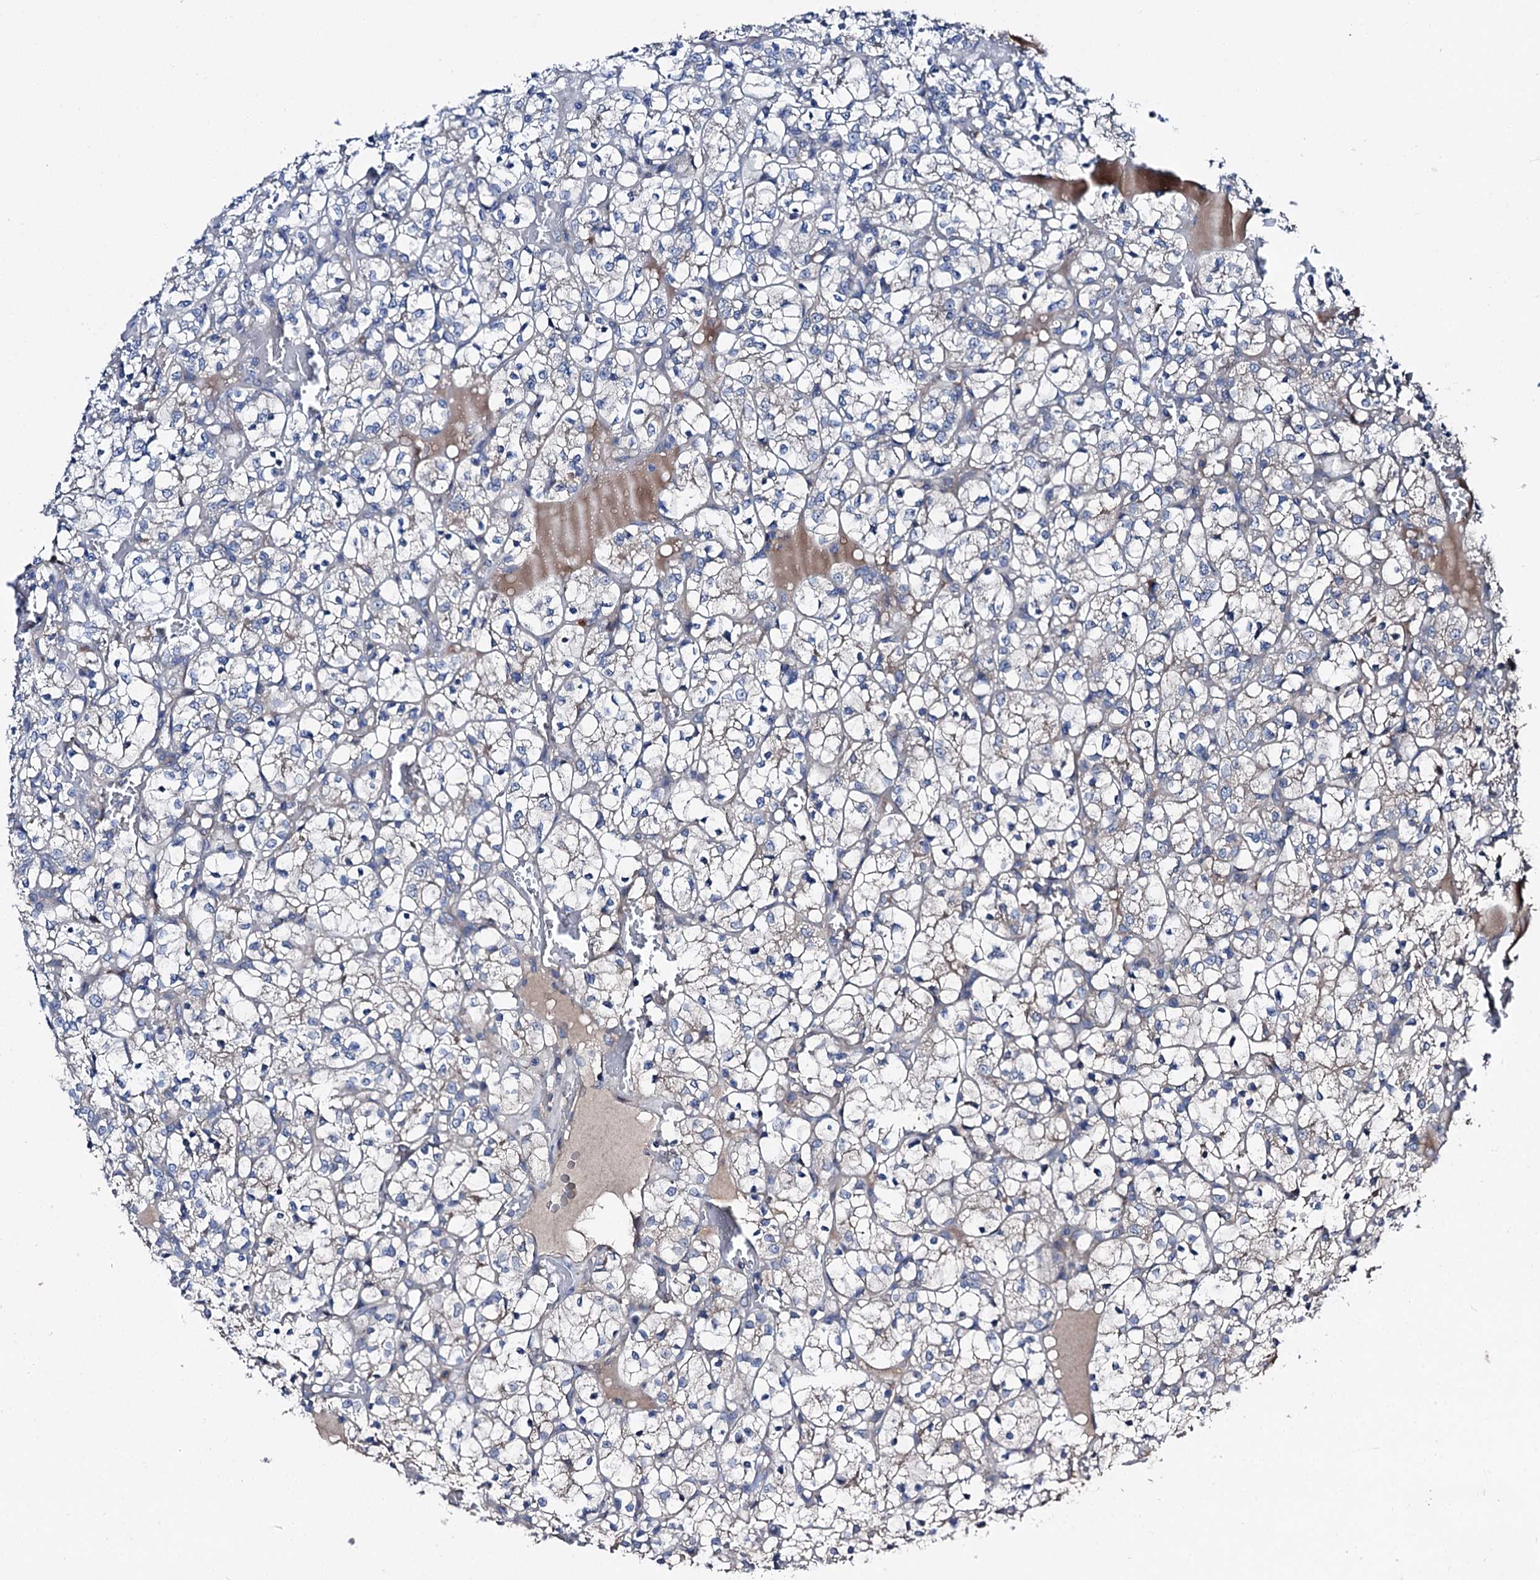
{"staining": {"intensity": "weak", "quantity": "<25%", "location": "cytoplasmic/membranous"}, "tissue": "renal cancer", "cell_type": "Tumor cells", "image_type": "cancer", "snomed": [{"axis": "morphology", "description": "Adenocarcinoma, NOS"}, {"axis": "topography", "description": "Kidney"}], "caption": "Immunohistochemistry histopathology image of renal adenocarcinoma stained for a protein (brown), which shows no positivity in tumor cells.", "gene": "SLC22A25", "patient": {"sex": "female", "age": 69}}